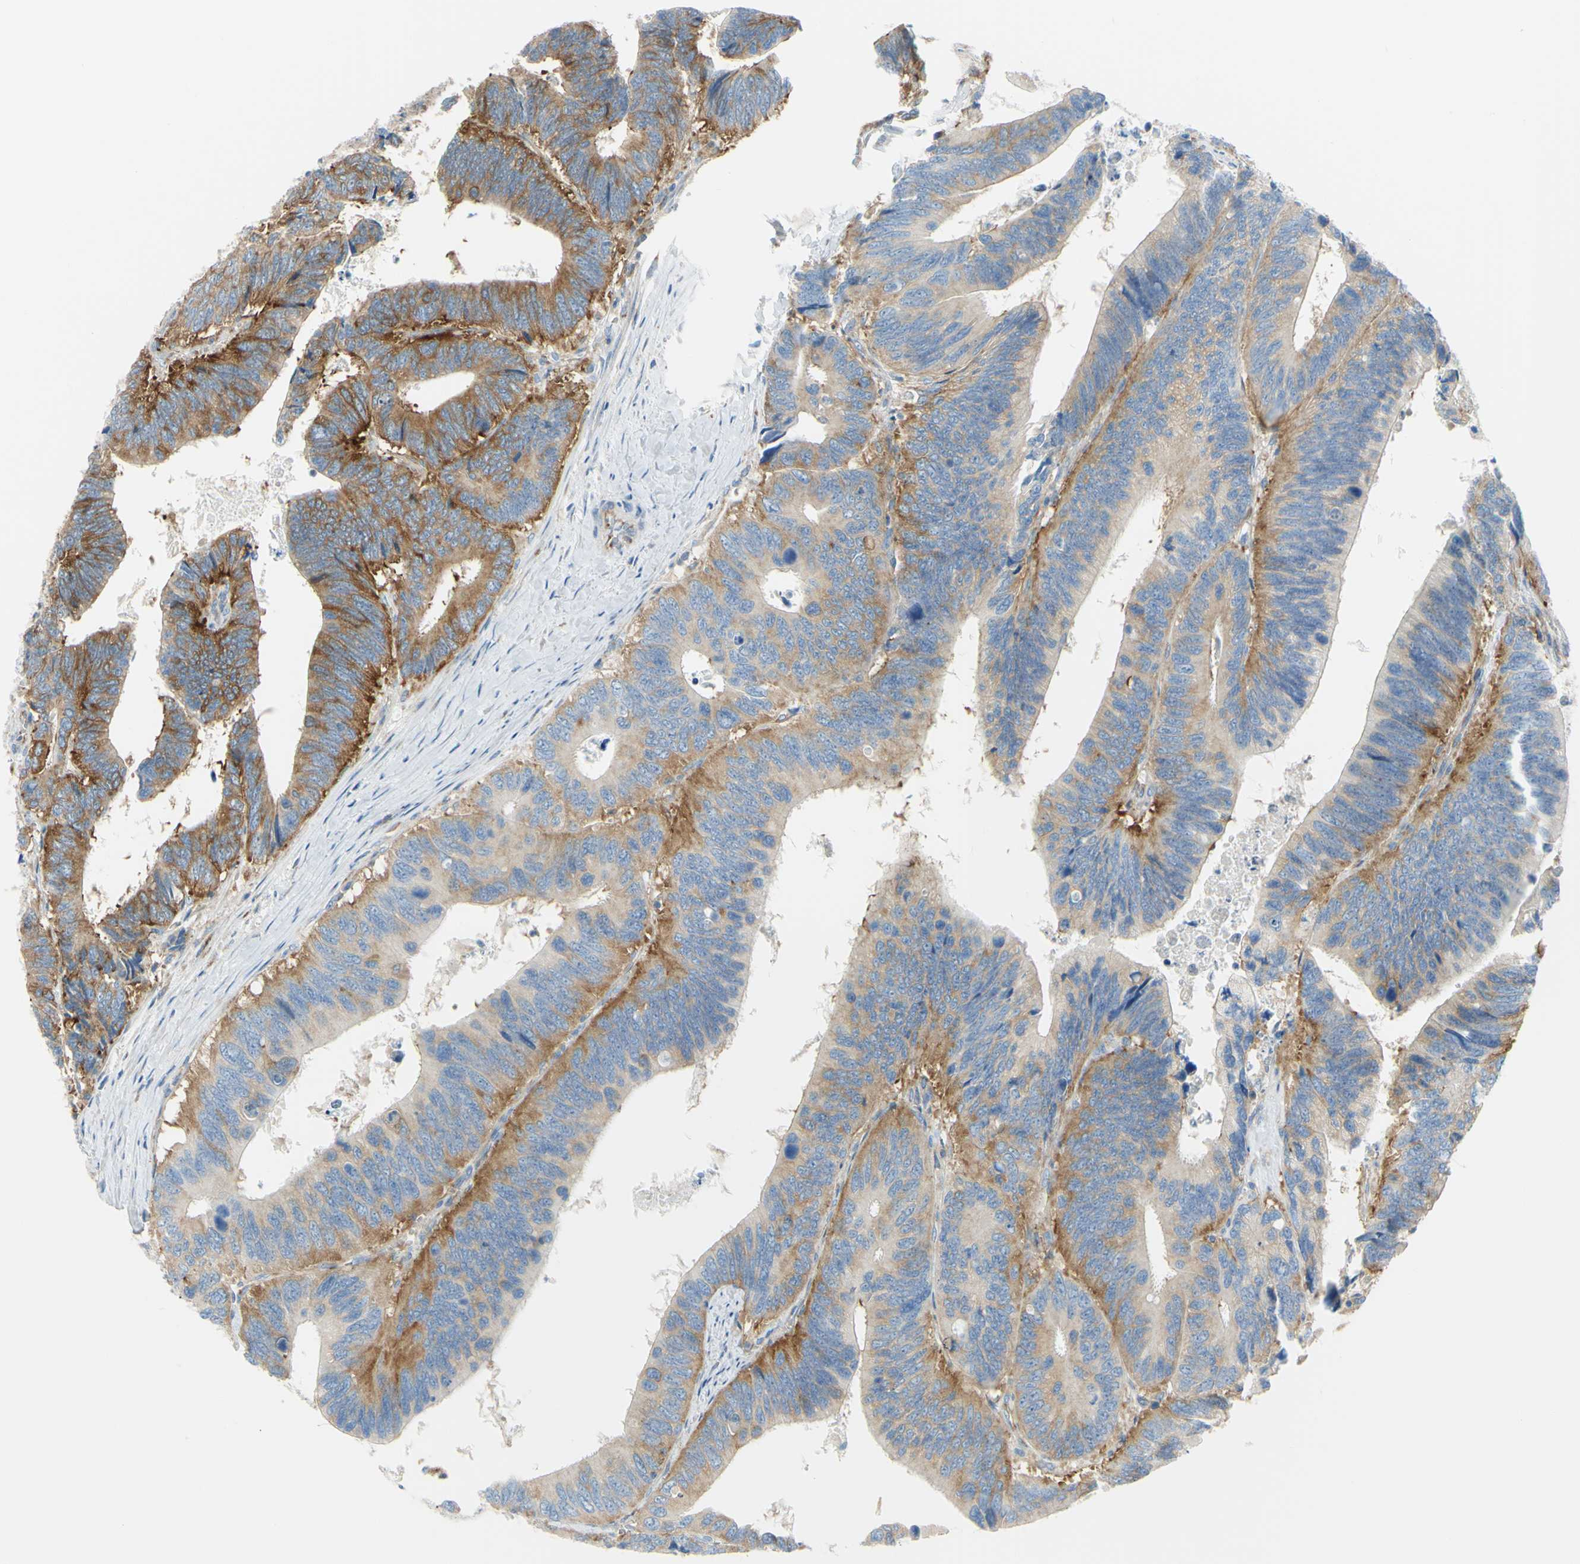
{"staining": {"intensity": "moderate", "quantity": ">75%", "location": "cytoplasmic/membranous"}, "tissue": "colorectal cancer", "cell_type": "Tumor cells", "image_type": "cancer", "snomed": [{"axis": "morphology", "description": "Adenocarcinoma, NOS"}, {"axis": "topography", "description": "Colon"}], "caption": "Protein staining of adenocarcinoma (colorectal) tissue reveals moderate cytoplasmic/membranous expression in about >75% of tumor cells. (DAB IHC, brown staining for protein, blue staining for nuclei).", "gene": "FRMD4B", "patient": {"sex": "male", "age": 72}}